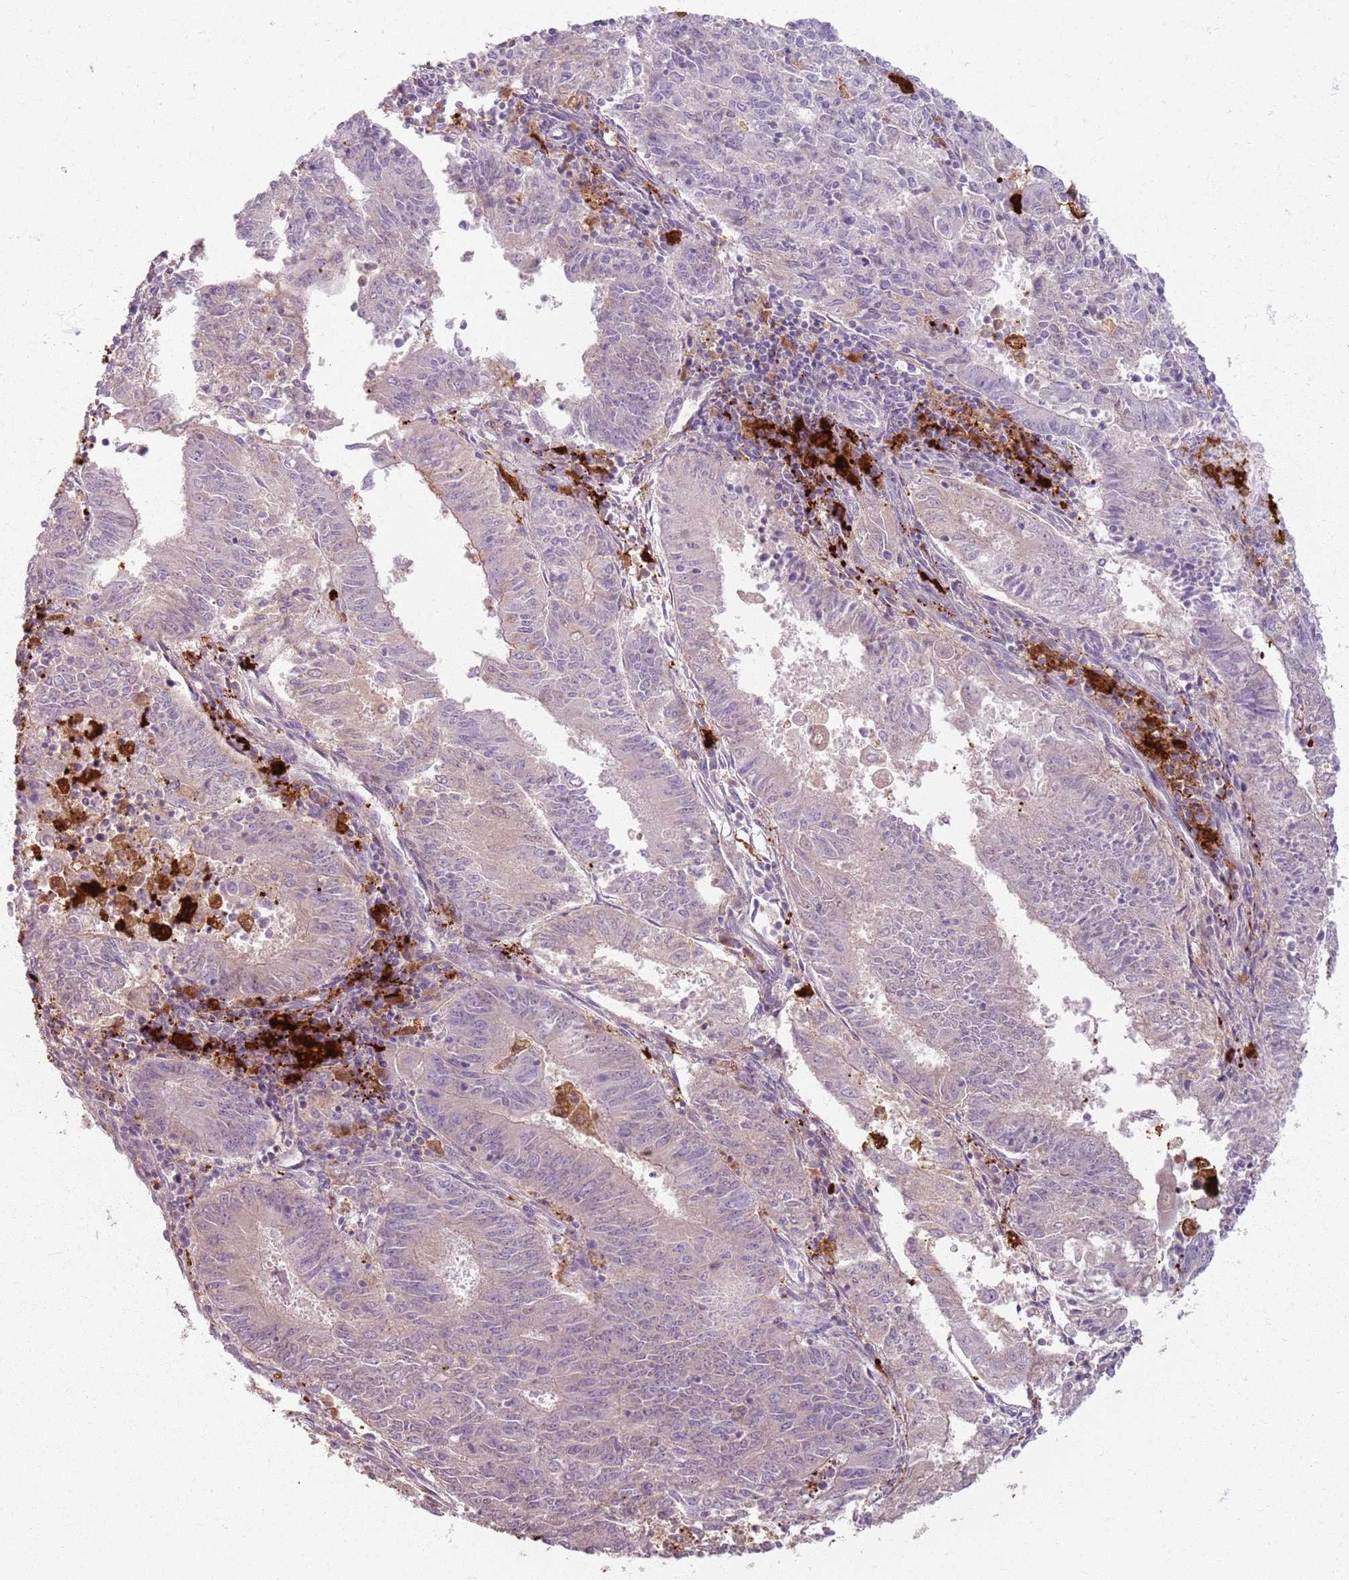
{"staining": {"intensity": "negative", "quantity": "none", "location": "none"}, "tissue": "endometrial cancer", "cell_type": "Tumor cells", "image_type": "cancer", "snomed": [{"axis": "morphology", "description": "Adenocarcinoma, NOS"}, {"axis": "topography", "description": "Endometrium"}], "caption": "Immunohistochemical staining of human endometrial cancer (adenocarcinoma) reveals no significant positivity in tumor cells. (Stains: DAB immunohistochemistry with hematoxylin counter stain, Microscopy: brightfield microscopy at high magnification).", "gene": "GDPGP1", "patient": {"sex": "female", "age": 59}}